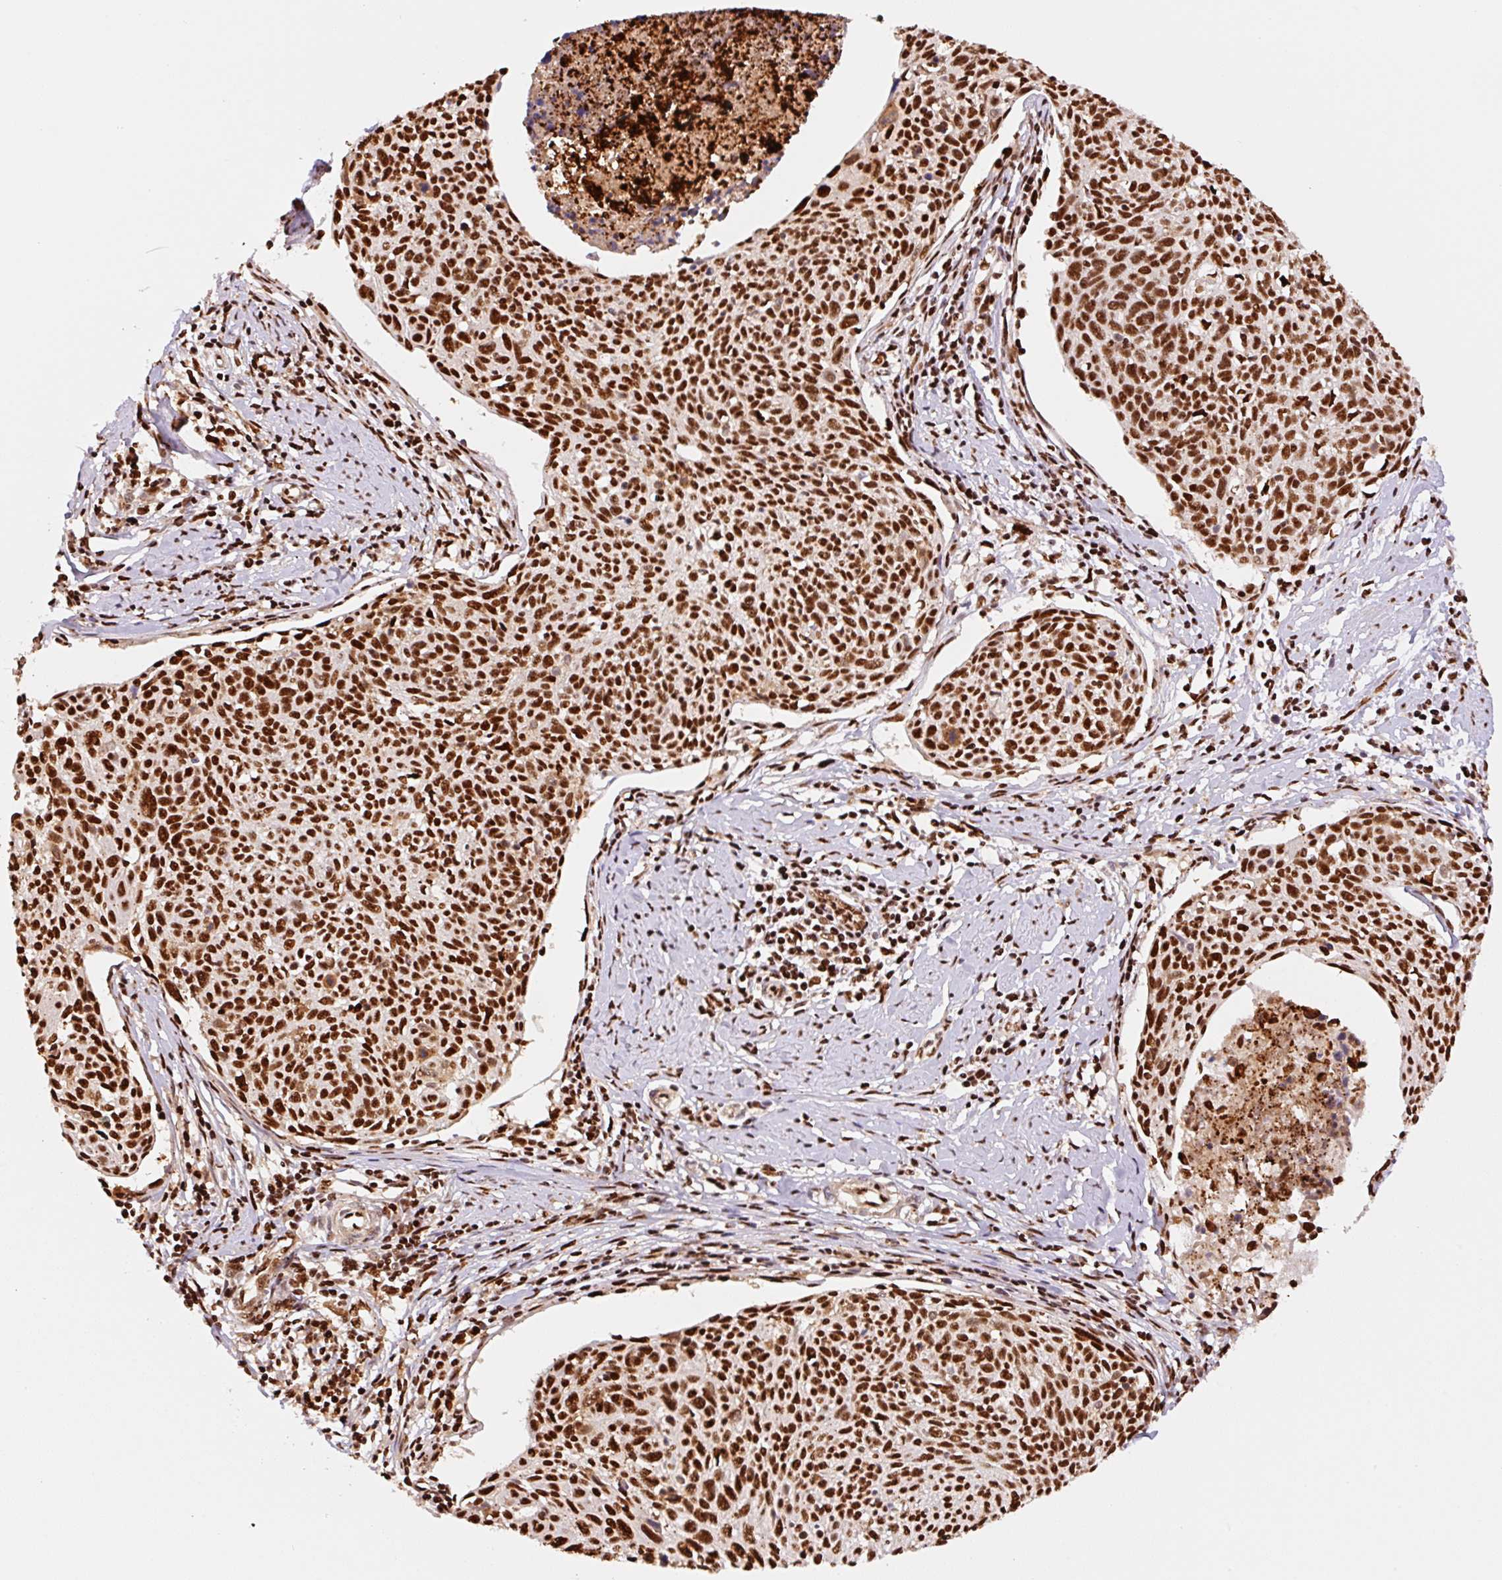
{"staining": {"intensity": "strong", "quantity": ">75%", "location": "nuclear"}, "tissue": "cervical cancer", "cell_type": "Tumor cells", "image_type": "cancer", "snomed": [{"axis": "morphology", "description": "Squamous cell carcinoma, NOS"}, {"axis": "topography", "description": "Cervix"}], "caption": "Protein expression analysis of human cervical cancer reveals strong nuclear expression in approximately >75% of tumor cells.", "gene": "GPR139", "patient": {"sex": "female", "age": 49}}